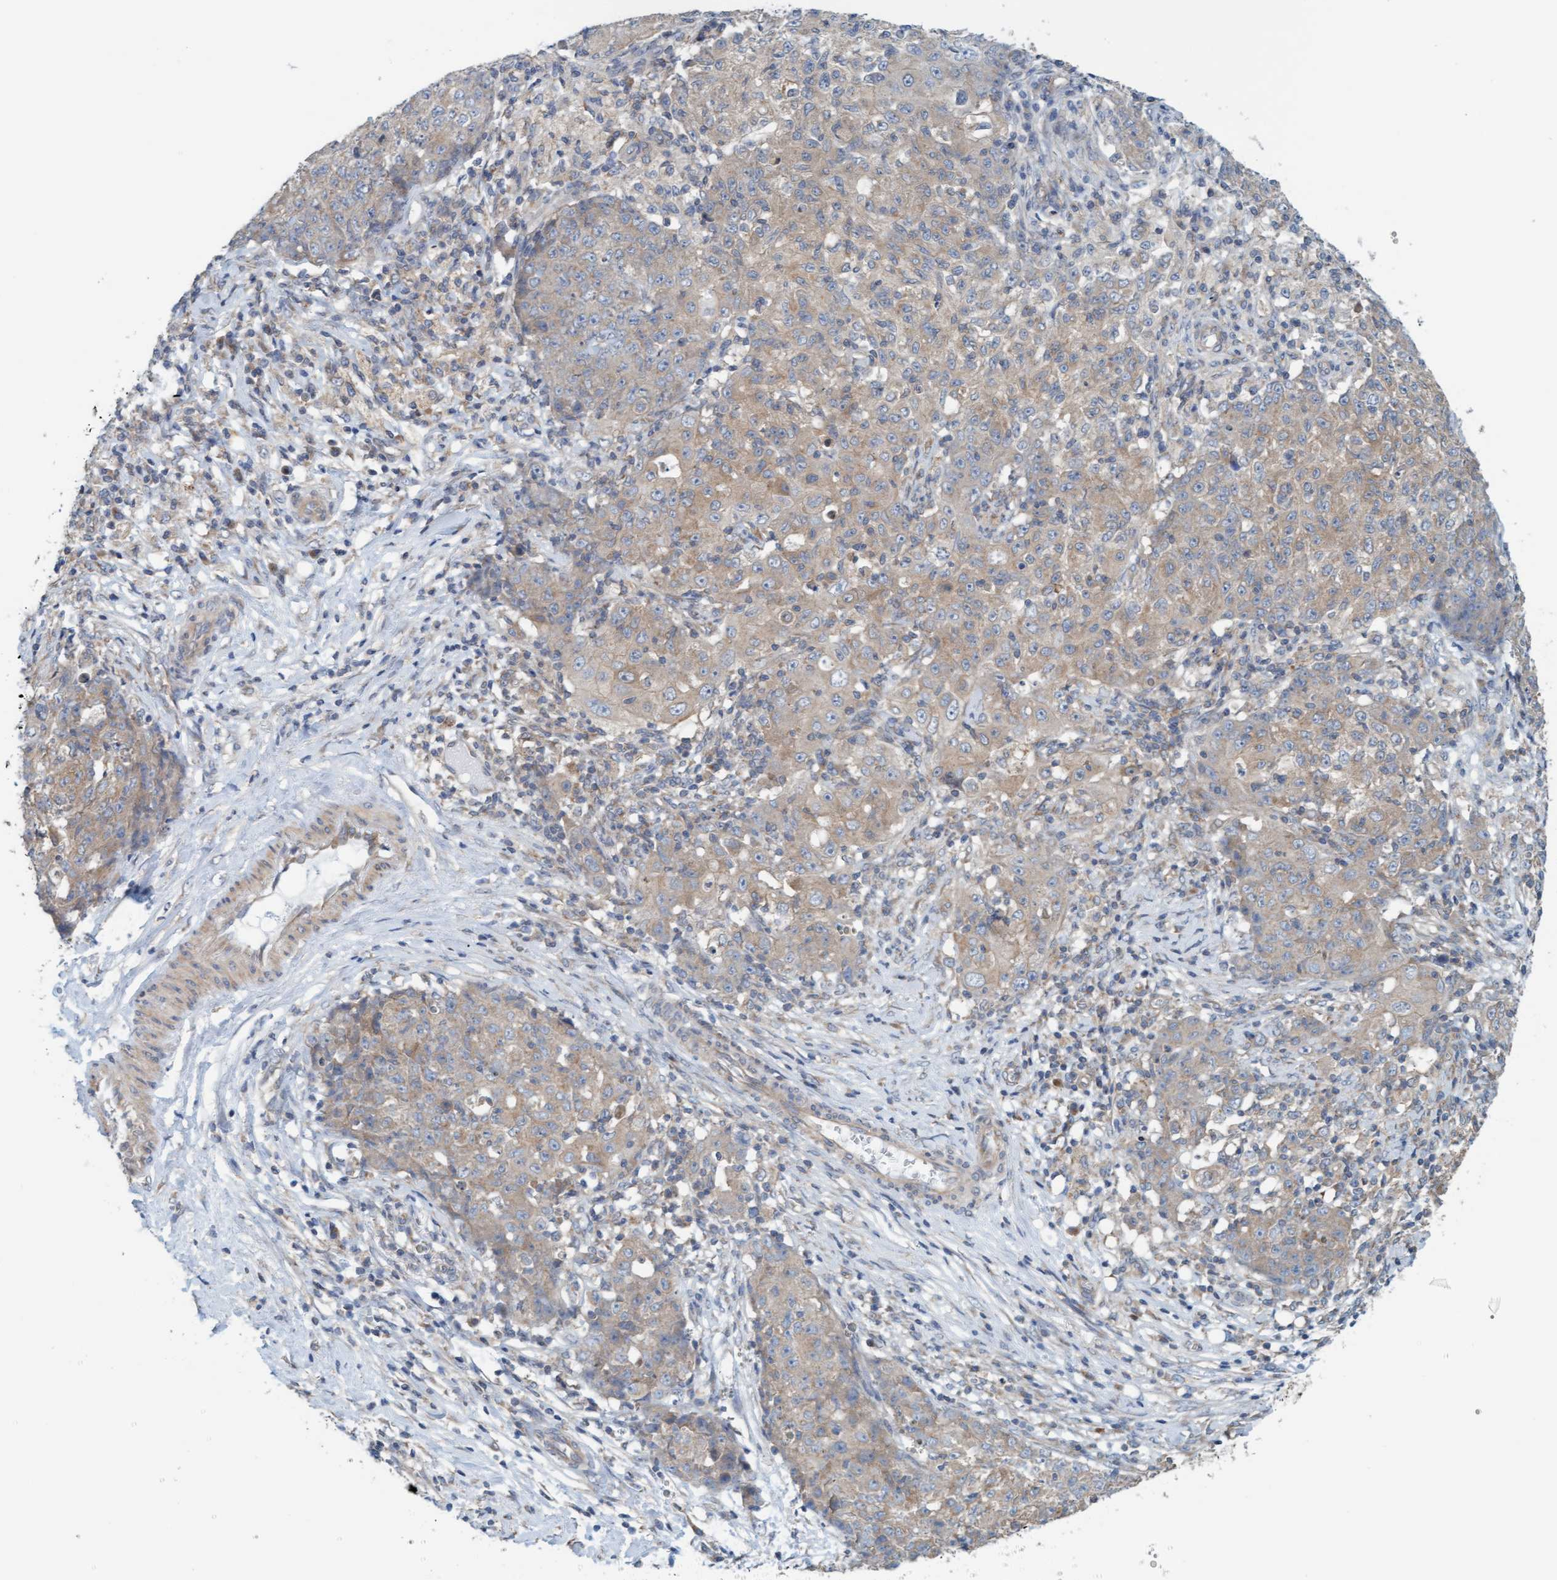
{"staining": {"intensity": "weak", "quantity": ">75%", "location": "cytoplasmic/membranous"}, "tissue": "ovarian cancer", "cell_type": "Tumor cells", "image_type": "cancer", "snomed": [{"axis": "morphology", "description": "Carcinoma, endometroid"}, {"axis": "topography", "description": "Ovary"}], "caption": "Tumor cells demonstrate low levels of weak cytoplasmic/membranous staining in approximately >75% of cells in human ovarian cancer (endometroid carcinoma). (DAB (3,3'-diaminobenzidine) IHC with brightfield microscopy, high magnification).", "gene": "UBAP1", "patient": {"sex": "female", "age": 42}}